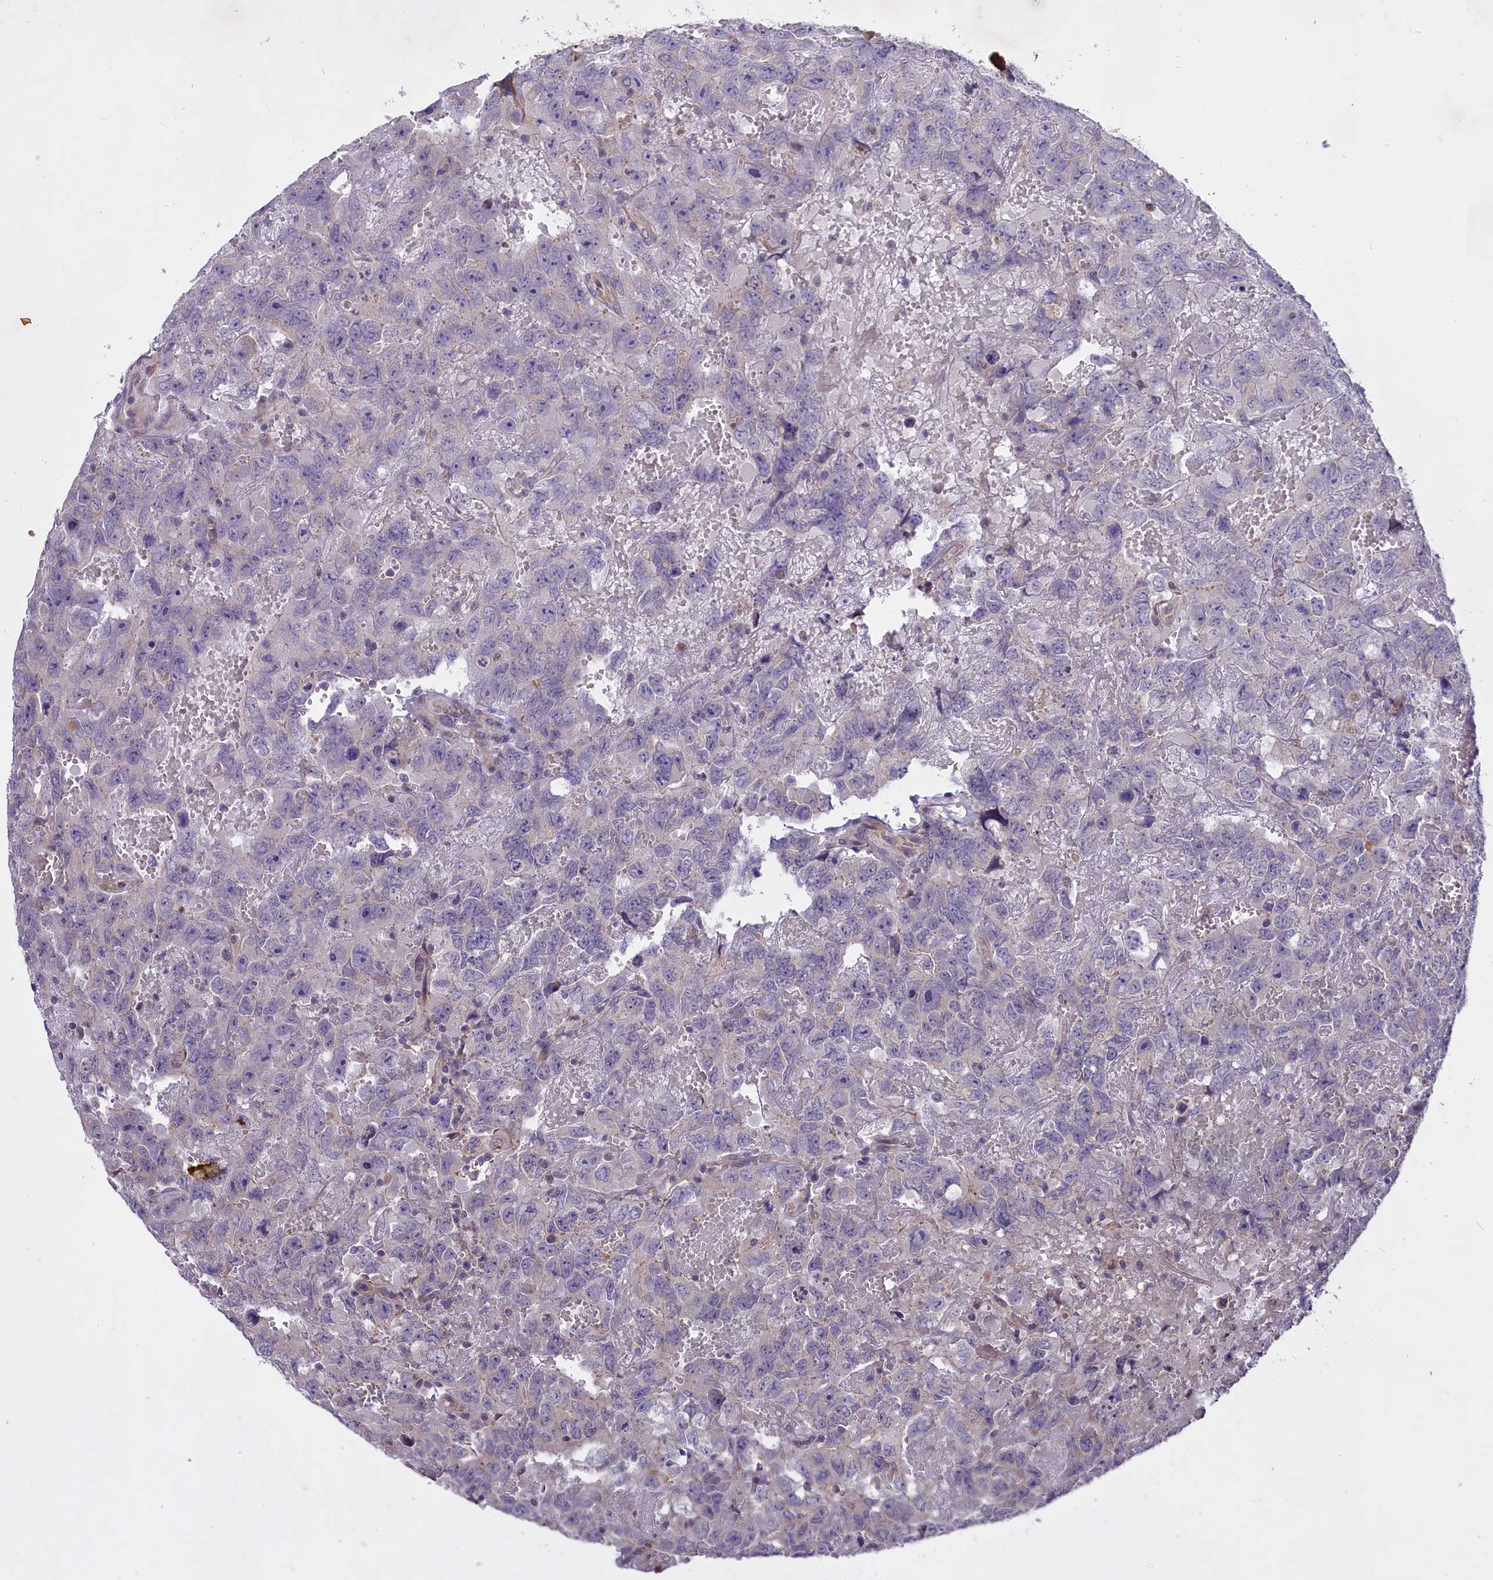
{"staining": {"intensity": "negative", "quantity": "none", "location": "none"}, "tissue": "testis cancer", "cell_type": "Tumor cells", "image_type": "cancer", "snomed": [{"axis": "morphology", "description": "Carcinoma, Embryonal, NOS"}, {"axis": "topography", "description": "Testis"}], "caption": "Immunohistochemistry photomicrograph of human testis cancer (embryonal carcinoma) stained for a protein (brown), which reveals no positivity in tumor cells.", "gene": "MEMO1", "patient": {"sex": "male", "age": 45}}